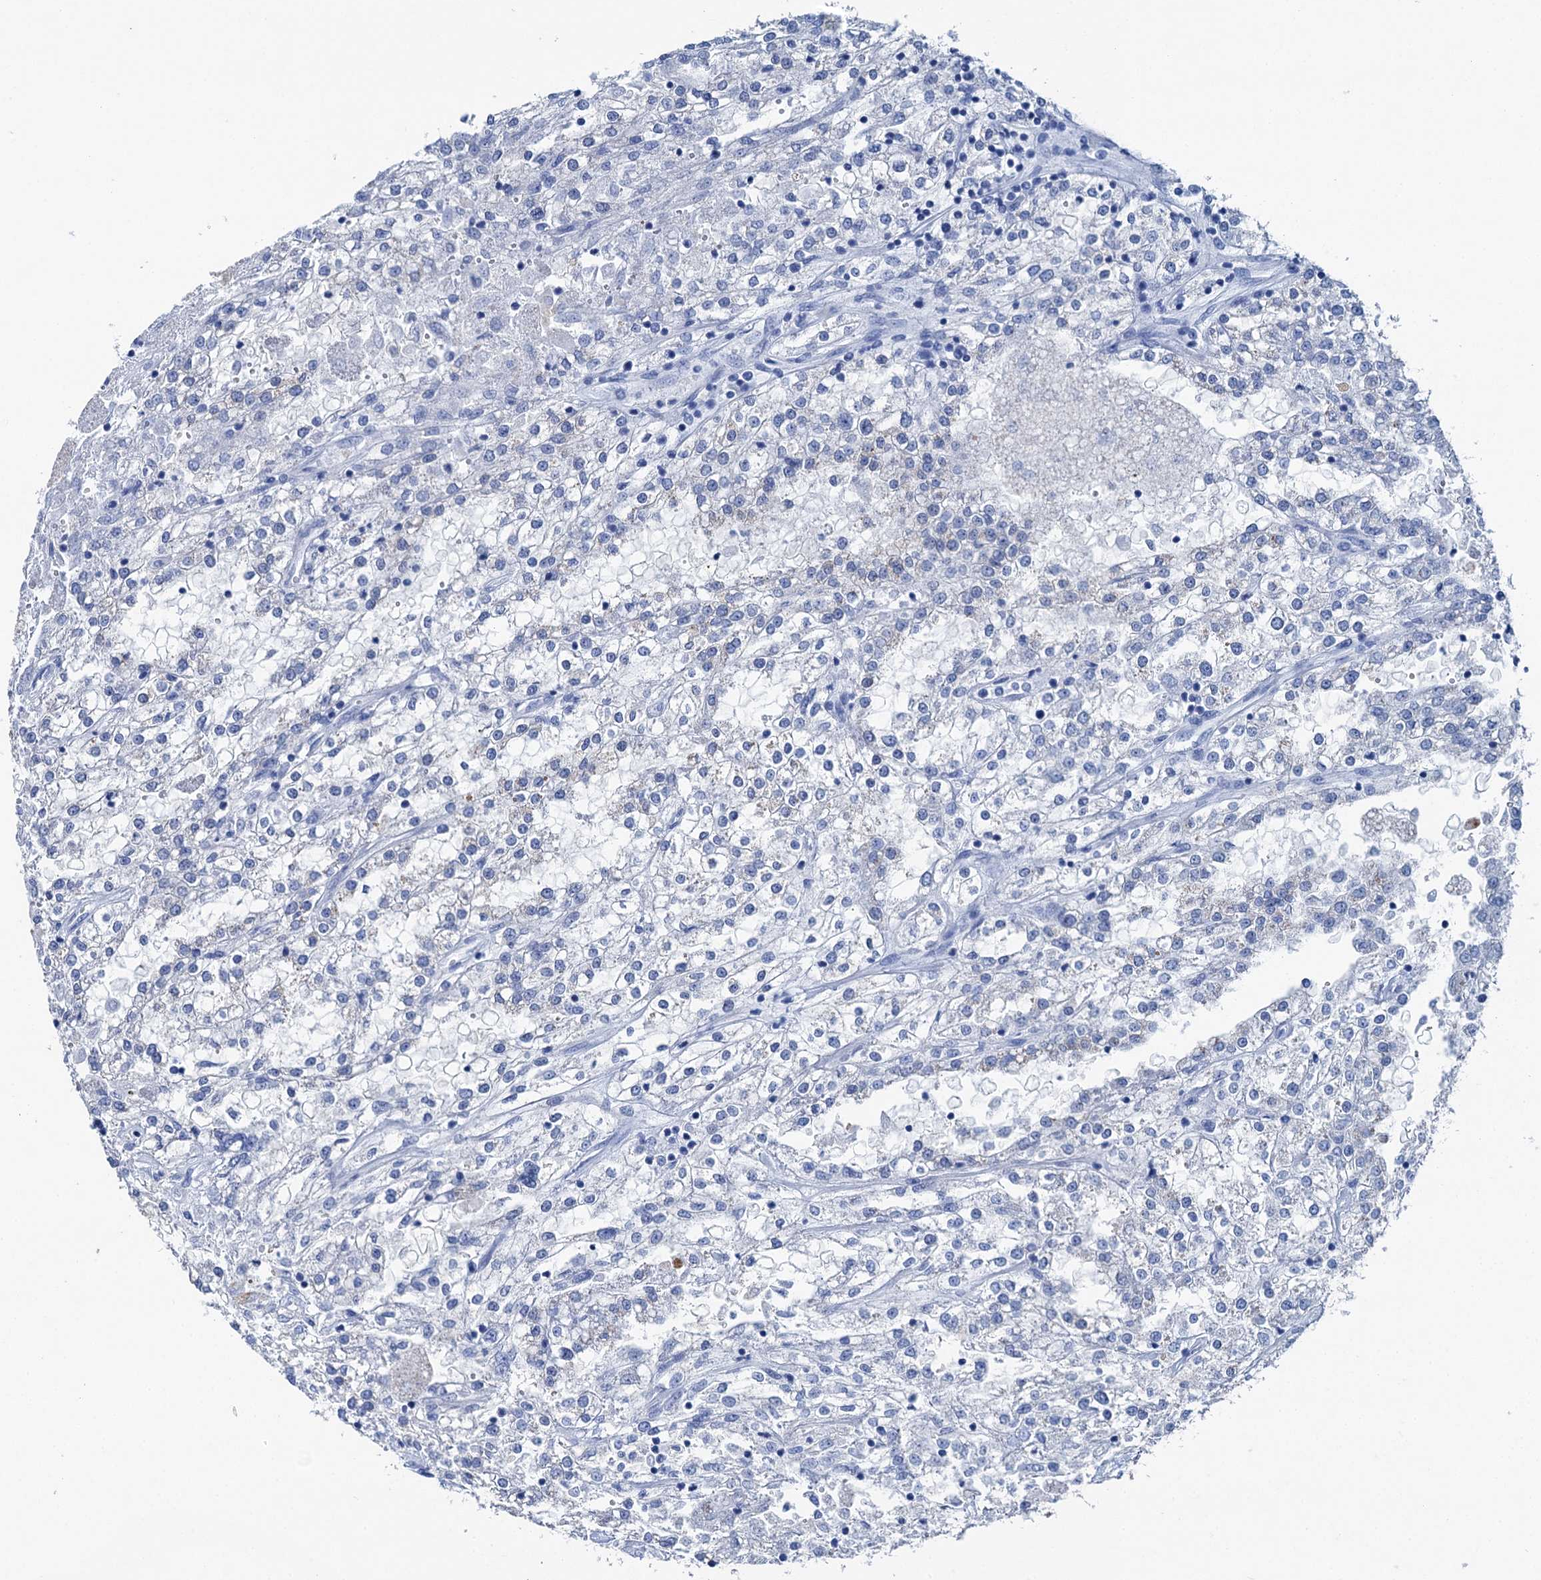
{"staining": {"intensity": "negative", "quantity": "none", "location": "none"}, "tissue": "renal cancer", "cell_type": "Tumor cells", "image_type": "cancer", "snomed": [{"axis": "morphology", "description": "Adenocarcinoma, NOS"}, {"axis": "topography", "description": "Kidney"}], "caption": "This is an immunohistochemistry micrograph of human renal cancer (adenocarcinoma). There is no positivity in tumor cells.", "gene": "BRINP1", "patient": {"sex": "female", "age": 52}}